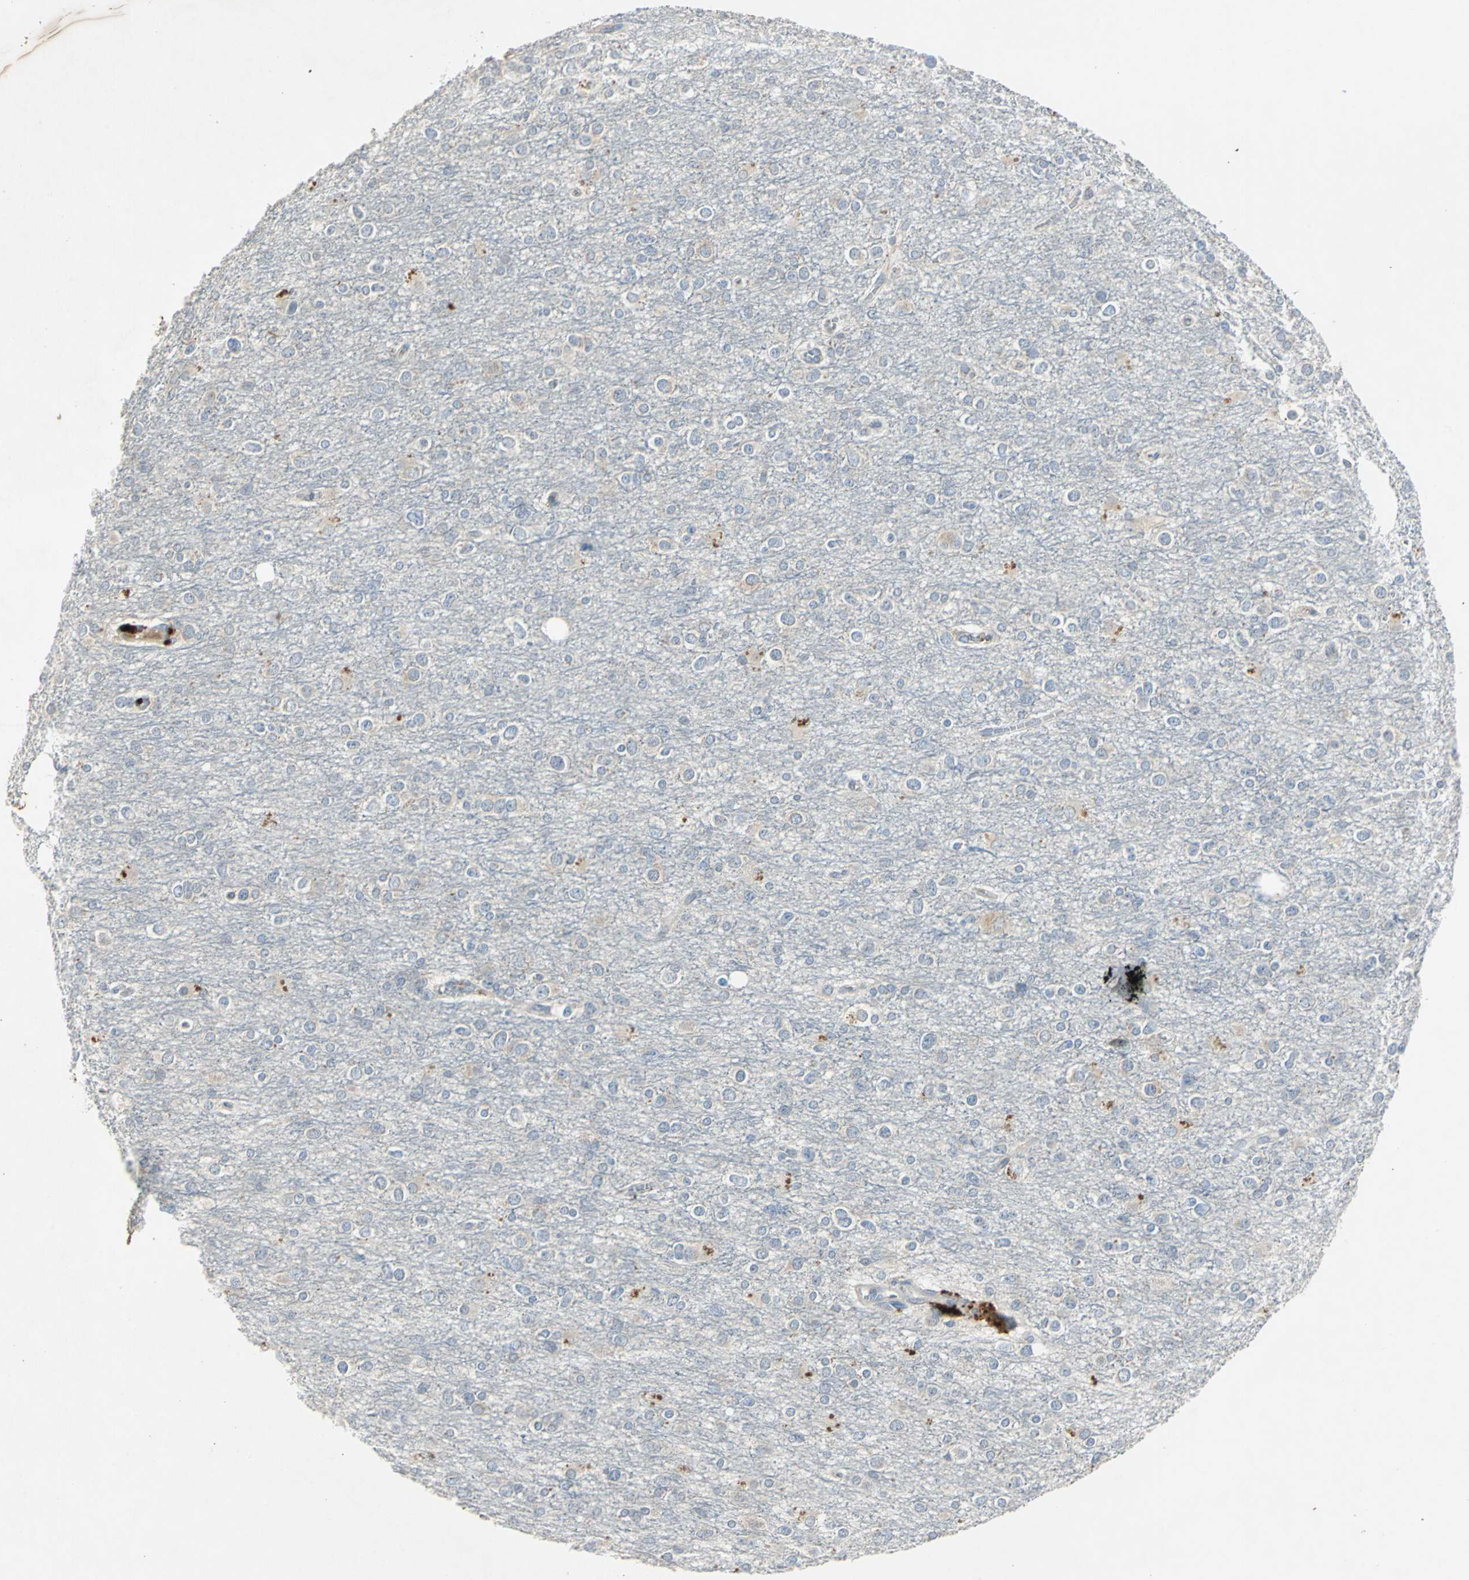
{"staining": {"intensity": "weak", "quantity": "<25%", "location": "cytoplasmic/membranous"}, "tissue": "glioma", "cell_type": "Tumor cells", "image_type": "cancer", "snomed": [{"axis": "morphology", "description": "Glioma, malignant, Low grade"}, {"axis": "topography", "description": "Brain"}], "caption": "Immunohistochemistry (IHC) image of neoplastic tissue: human malignant glioma (low-grade) stained with DAB exhibits no significant protein positivity in tumor cells. Nuclei are stained in blue.", "gene": "SLC2A13", "patient": {"sex": "male", "age": 42}}